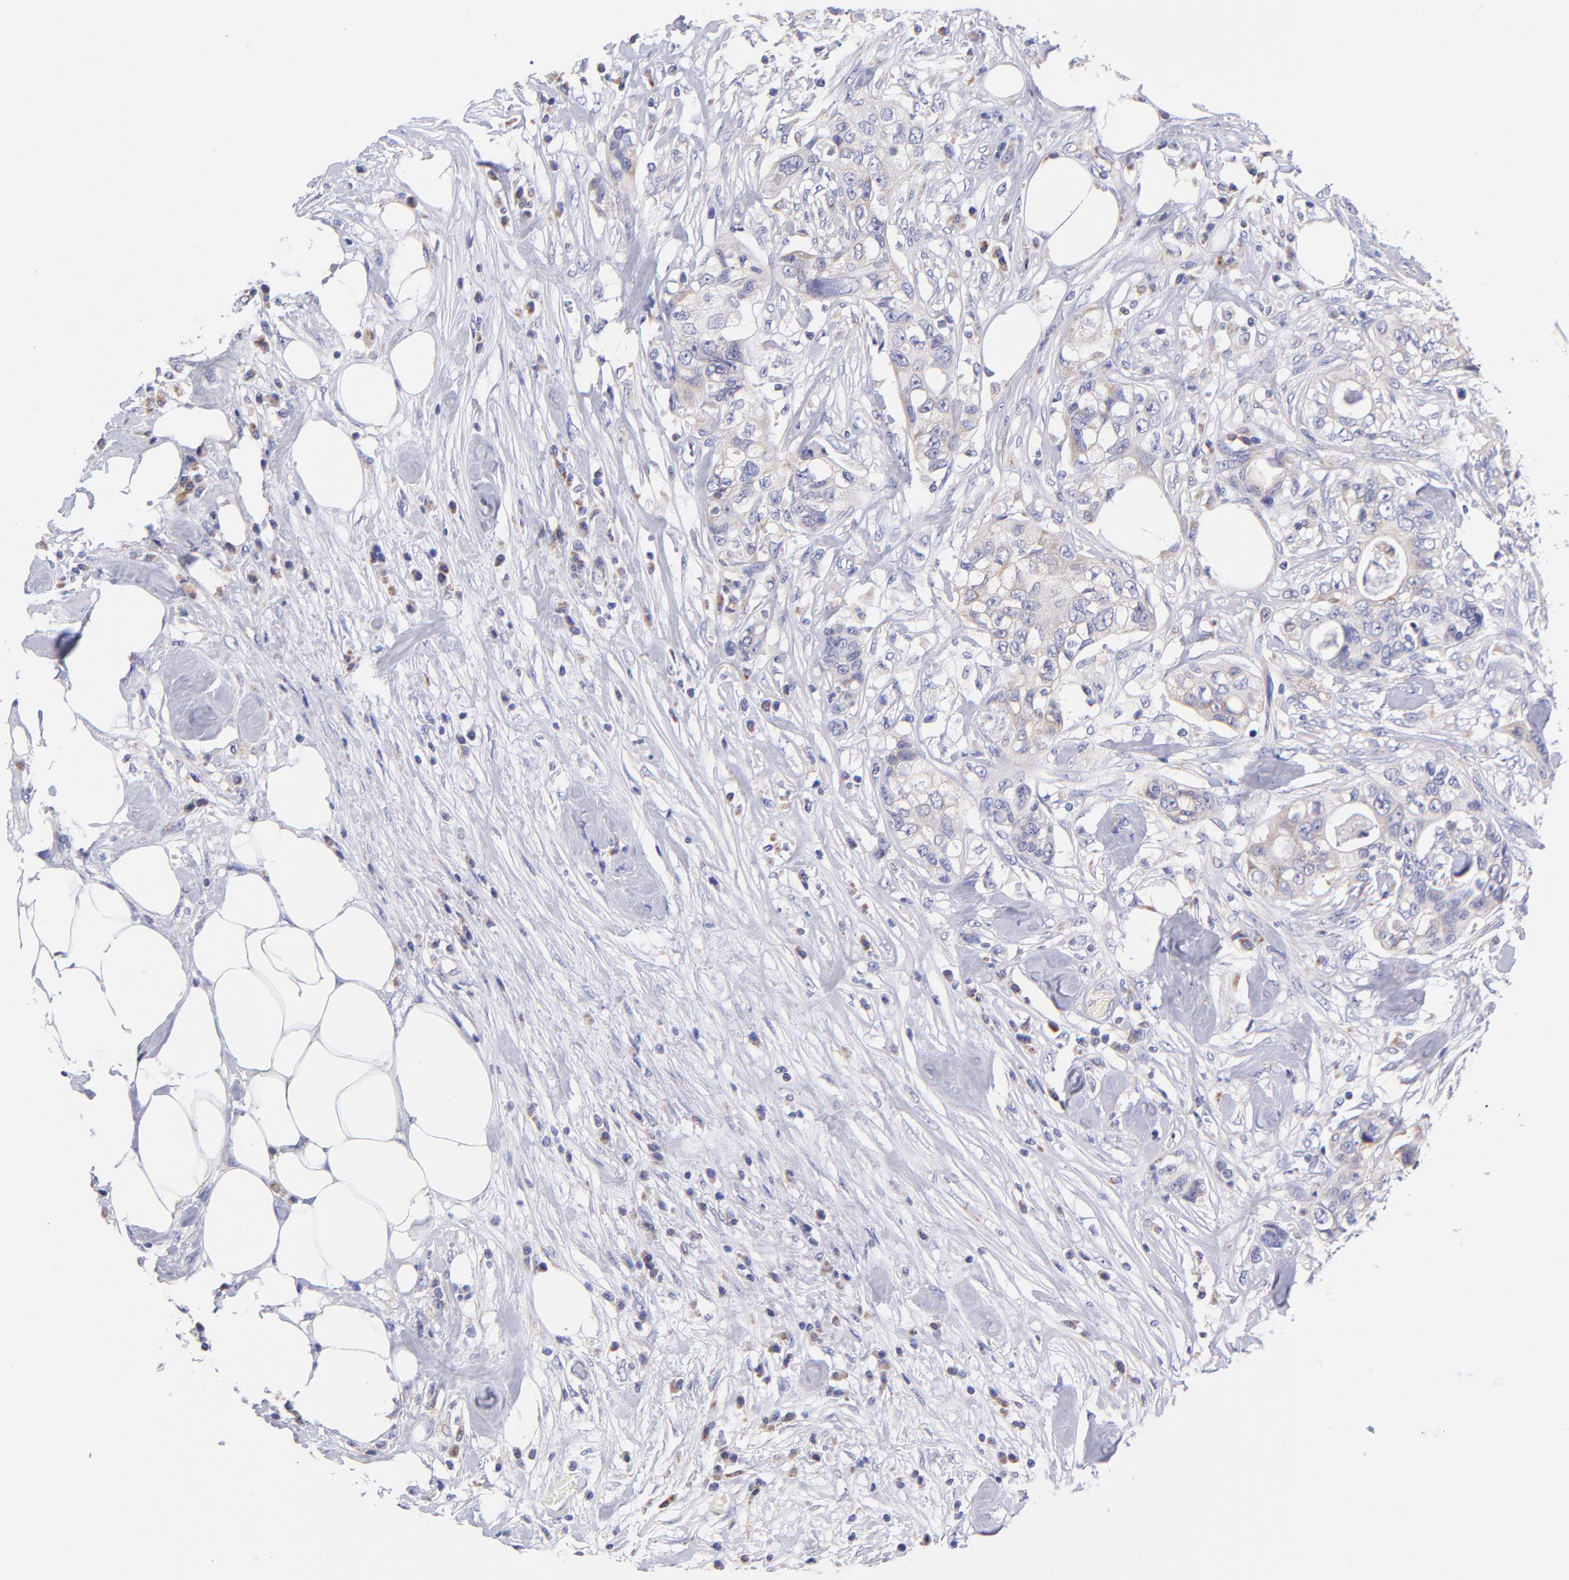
{"staining": {"intensity": "weak", "quantity": "<25%", "location": "cytoplasmic/membranous"}, "tissue": "colorectal cancer", "cell_type": "Tumor cells", "image_type": "cancer", "snomed": [{"axis": "morphology", "description": "Adenocarcinoma, NOS"}, {"axis": "topography", "description": "Rectum"}], "caption": "A high-resolution micrograph shows IHC staining of colorectal cancer, which shows no significant staining in tumor cells.", "gene": "NDUFB7", "patient": {"sex": "female", "age": 57}}